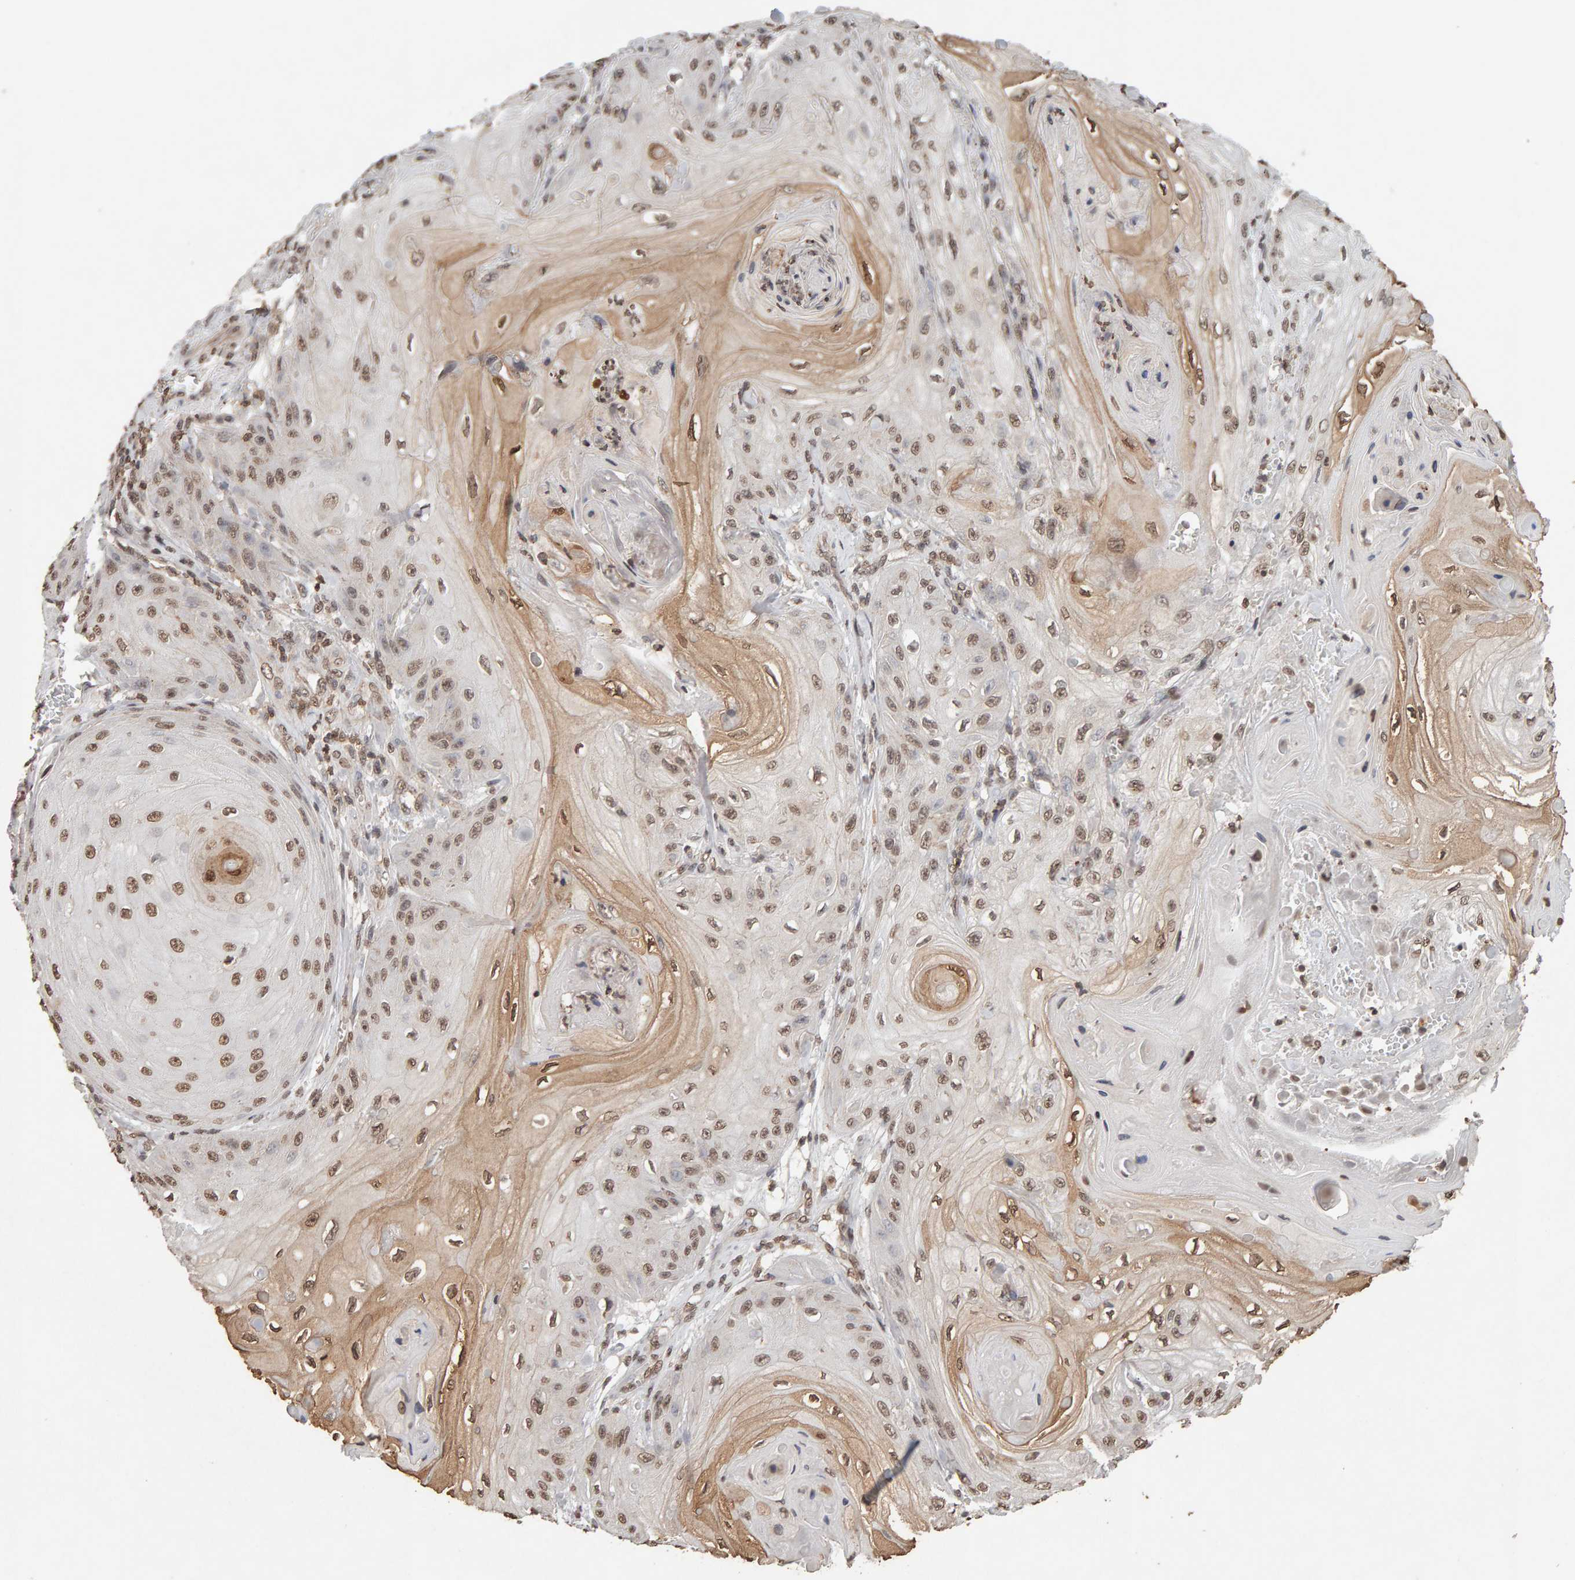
{"staining": {"intensity": "moderate", "quantity": ">75%", "location": "nuclear"}, "tissue": "skin cancer", "cell_type": "Tumor cells", "image_type": "cancer", "snomed": [{"axis": "morphology", "description": "Squamous cell carcinoma, NOS"}, {"axis": "topography", "description": "Skin"}], "caption": "About >75% of tumor cells in skin cancer display moderate nuclear protein positivity as visualized by brown immunohistochemical staining.", "gene": "DNAJB5", "patient": {"sex": "male", "age": 74}}